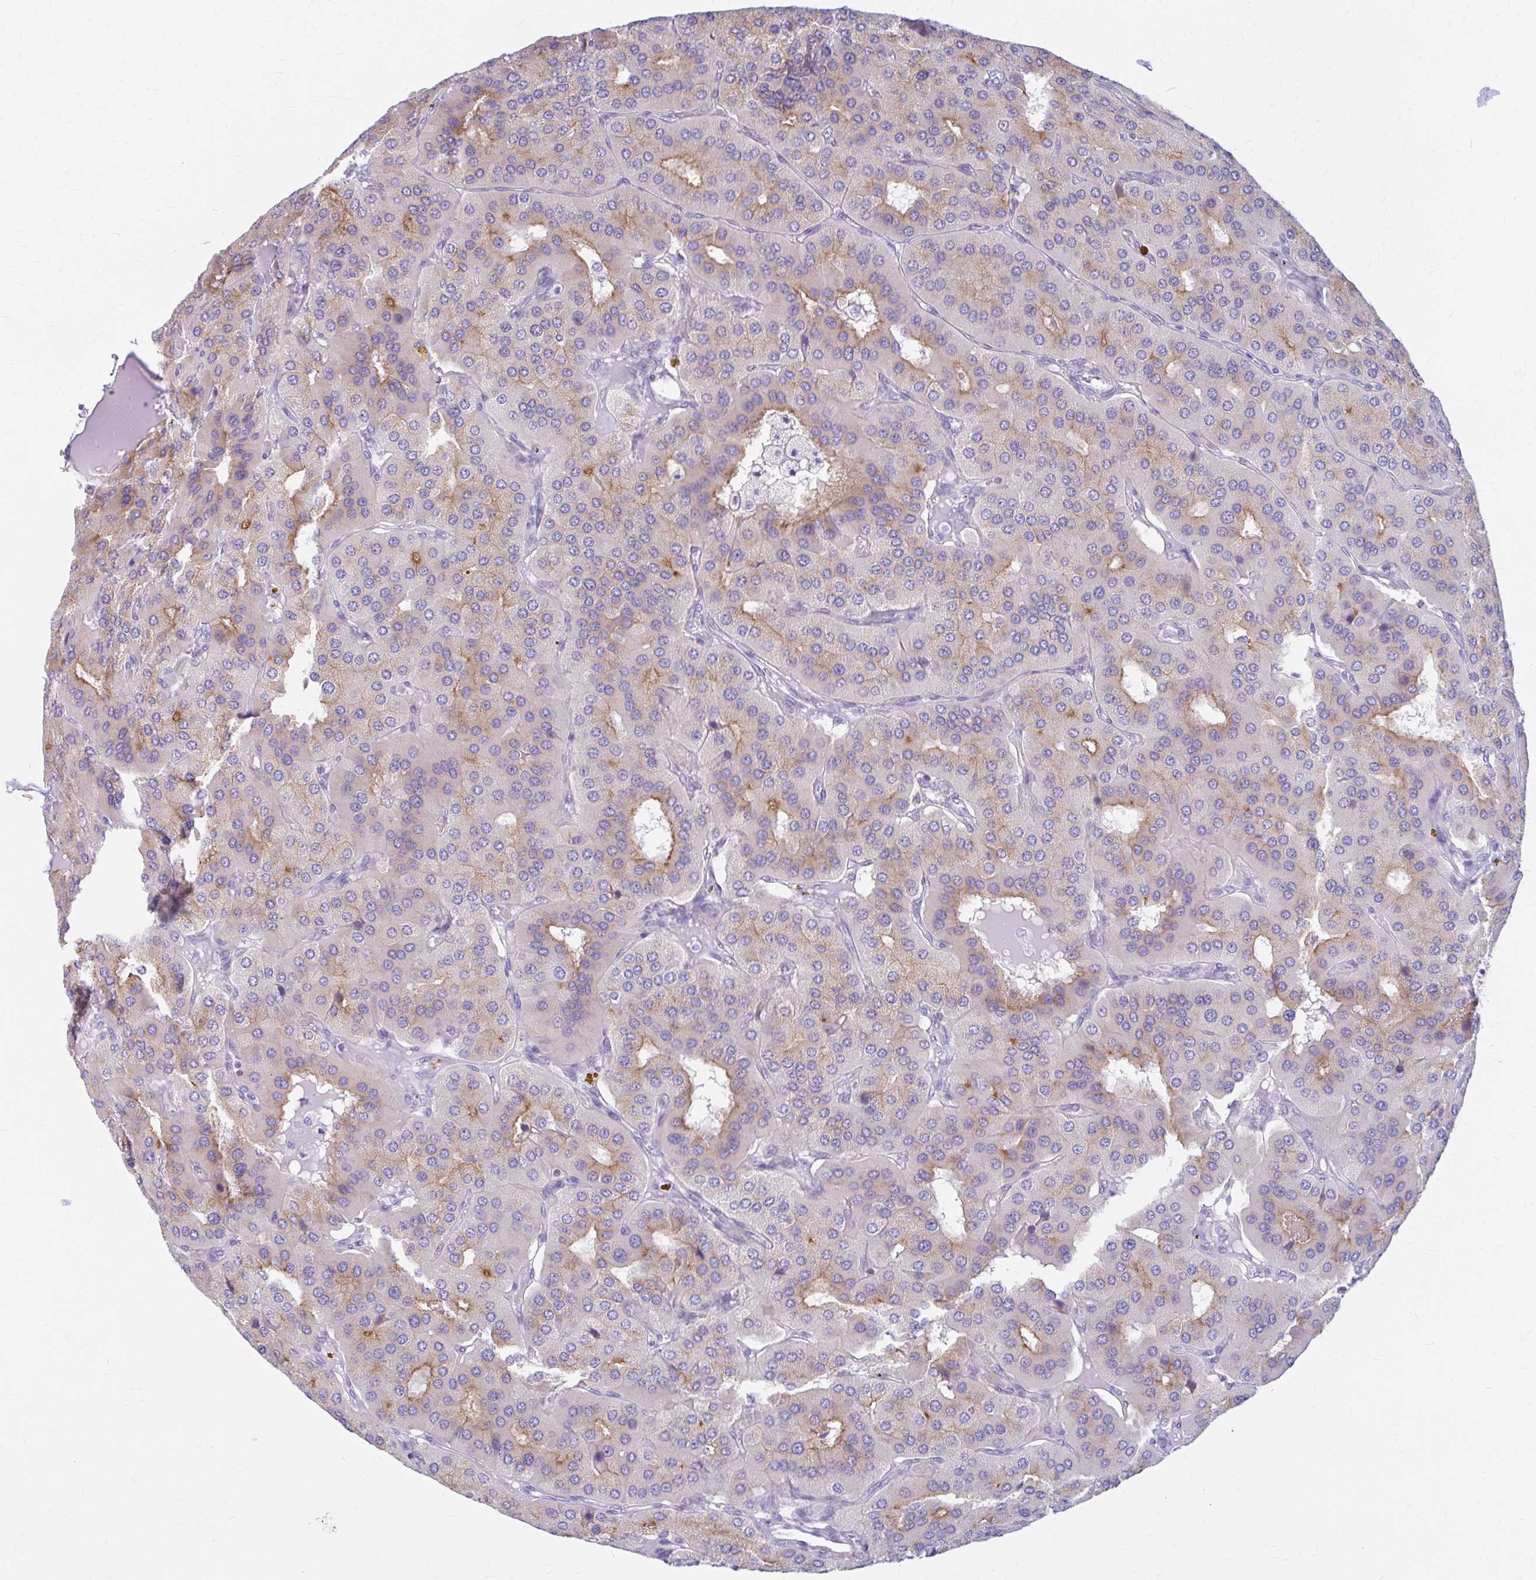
{"staining": {"intensity": "moderate", "quantity": "<25%", "location": "cytoplasmic/membranous"}, "tissue": "parathyroid gland", "cell_type": "Glandular cells", "image_type": "normal", "snomed": [{"axis": "morphology", "description": "Normal tissue, NOS"}, {"axis": "morphology", "description": "Adenoma, NOS"}, {"axis": "topography", "description": "Parathyroid gland"}], "caption": "Immunohistochemistry image of unremarkable parathyroid gland: human parathyroid gland stained using IHC reveals low levels of moderate protein expression localized specifically in the cytoplasmic/membranous of glandular cells, appearing as a cytoplasmic/membranous brown color.", "gene": "RADIL", "patient": {"sex": "female", "age": 86}}